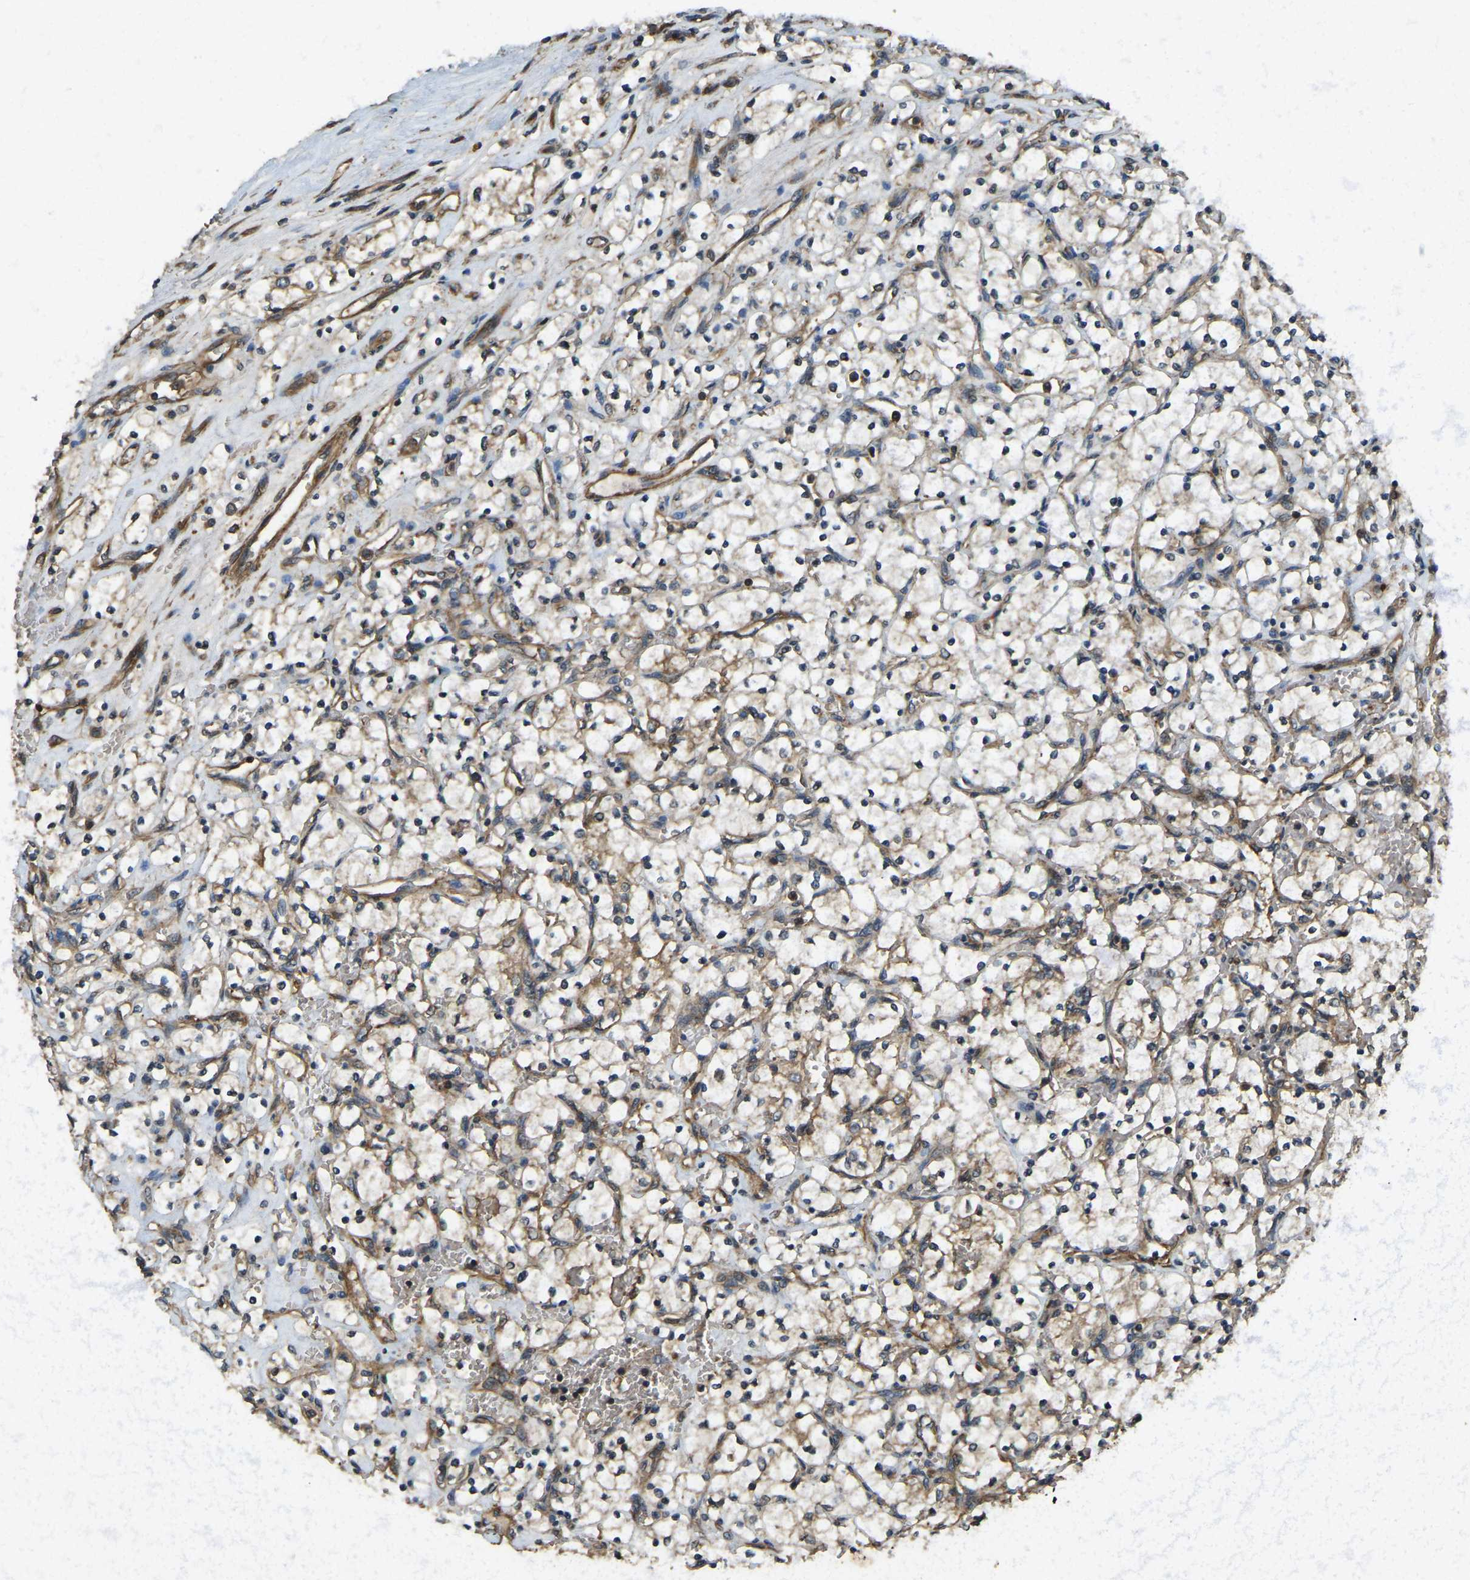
{"staining": {"intensity": "moderate", "quantity": ">75%", "location": "cytoplasmic/membranous"}, "tissue": "renal cancer", "cell_type": "Tumor cells", "image_type": "cancer", "snomed": [{"axis": "morphology", "description": "Adenocarcinoma, NOS"}, {"axis": "topography", "description": "Kidney"}], "caption": "High-power microscopy captured an IHC photomicrograph of renal adenocarcinoma, revealing moderate cytoplasmic/membranous staining in about >75% of tumor cells. The protein is stained brown, and the nuclei are stained in blue (DAB (3,3'-diaminobenzidine) IHC with brightfield microscopy, high magnification).", "gene": "ERGIC1", "patient": {"sex": "female", "age": 69}}